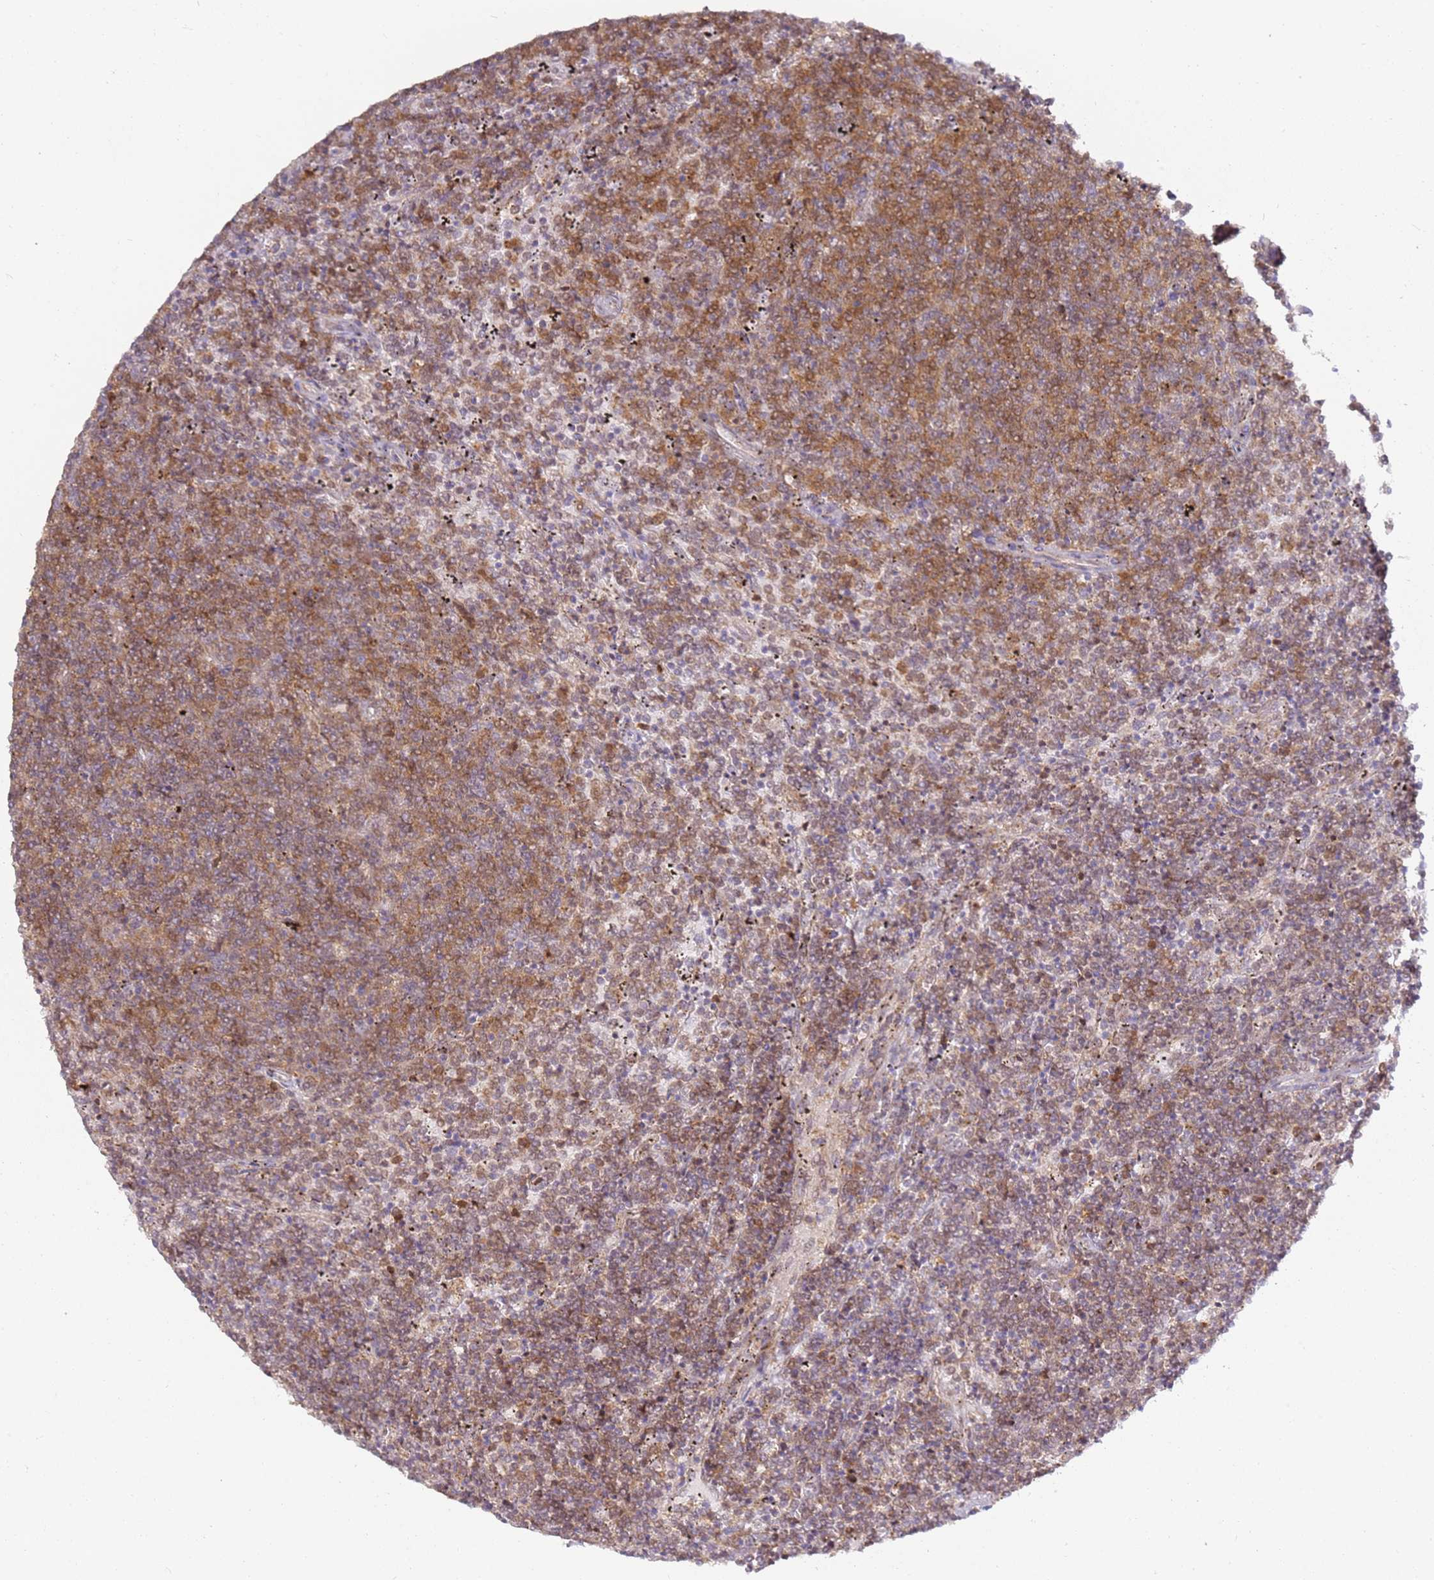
{"staining": {"intensity": "moderate", "quantity": ">75%", "location": "cytoplasmic/membranous,nuclear"}, "tissue": "lymphoma", "cell_type": "Tumor cells", "image_type": "cancer", "snomed": [{"axis": "morphology", "description": "Malignant lymphoma, non-Hodgkin's type, Low grade"}, {"axis": "topography", "description": "Spleen"}], "caption": "DAB immunohistochemical staining of malignant lymphoma, non-Hodgkin's type (low-grade) displays moderate cytoplasmic/membranous and nuclear protein positivity in approximately >75% of tumor cells.", "gene": "GRAP", "patient": {"sex": "female", "age": 50}}